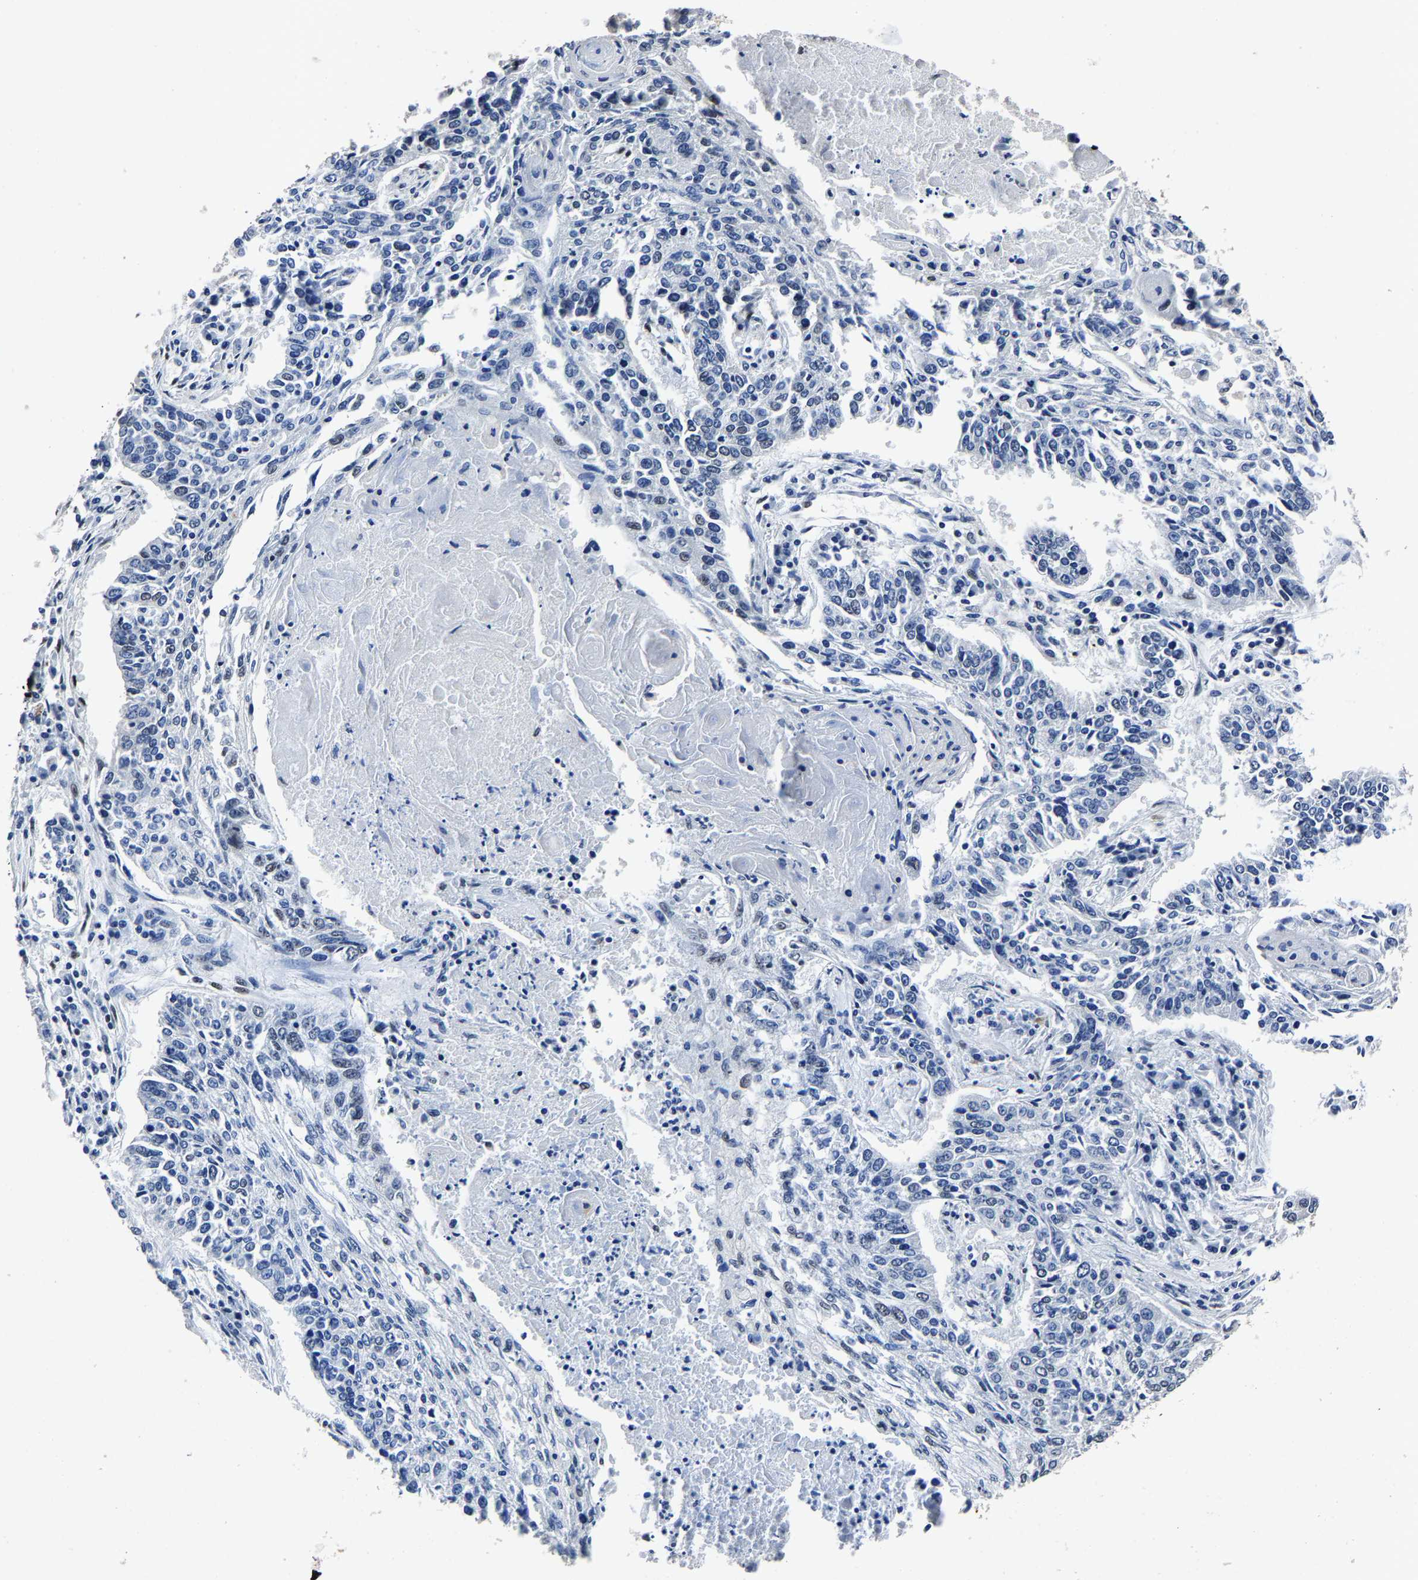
{"staining": {"intensity": "negative", "quantity": "none", "location": "none"}, "tissue": "lung cancer", "cell_type": "Tumor cells", "image_type": "cancer", "snomed": [{"axis": "morphology", "description": "Normal tissue, NOS"}, {"axis": "morphology", "description": "Squamous cell carcinoma, NOS"}, {"axis": "topography", "description": "Cartilage tissue"}, {"axis": "topography", "description": "Bronchus"}, {"axis": "topography", "description": "Lung"}], "caption": "Lung squamous cell carcinoma stained for a protein using immunohistochemistry demonstrates no positivity tumor cells.", "gene": "RBM45", "patient": {"sex": "female", "age": 49}}